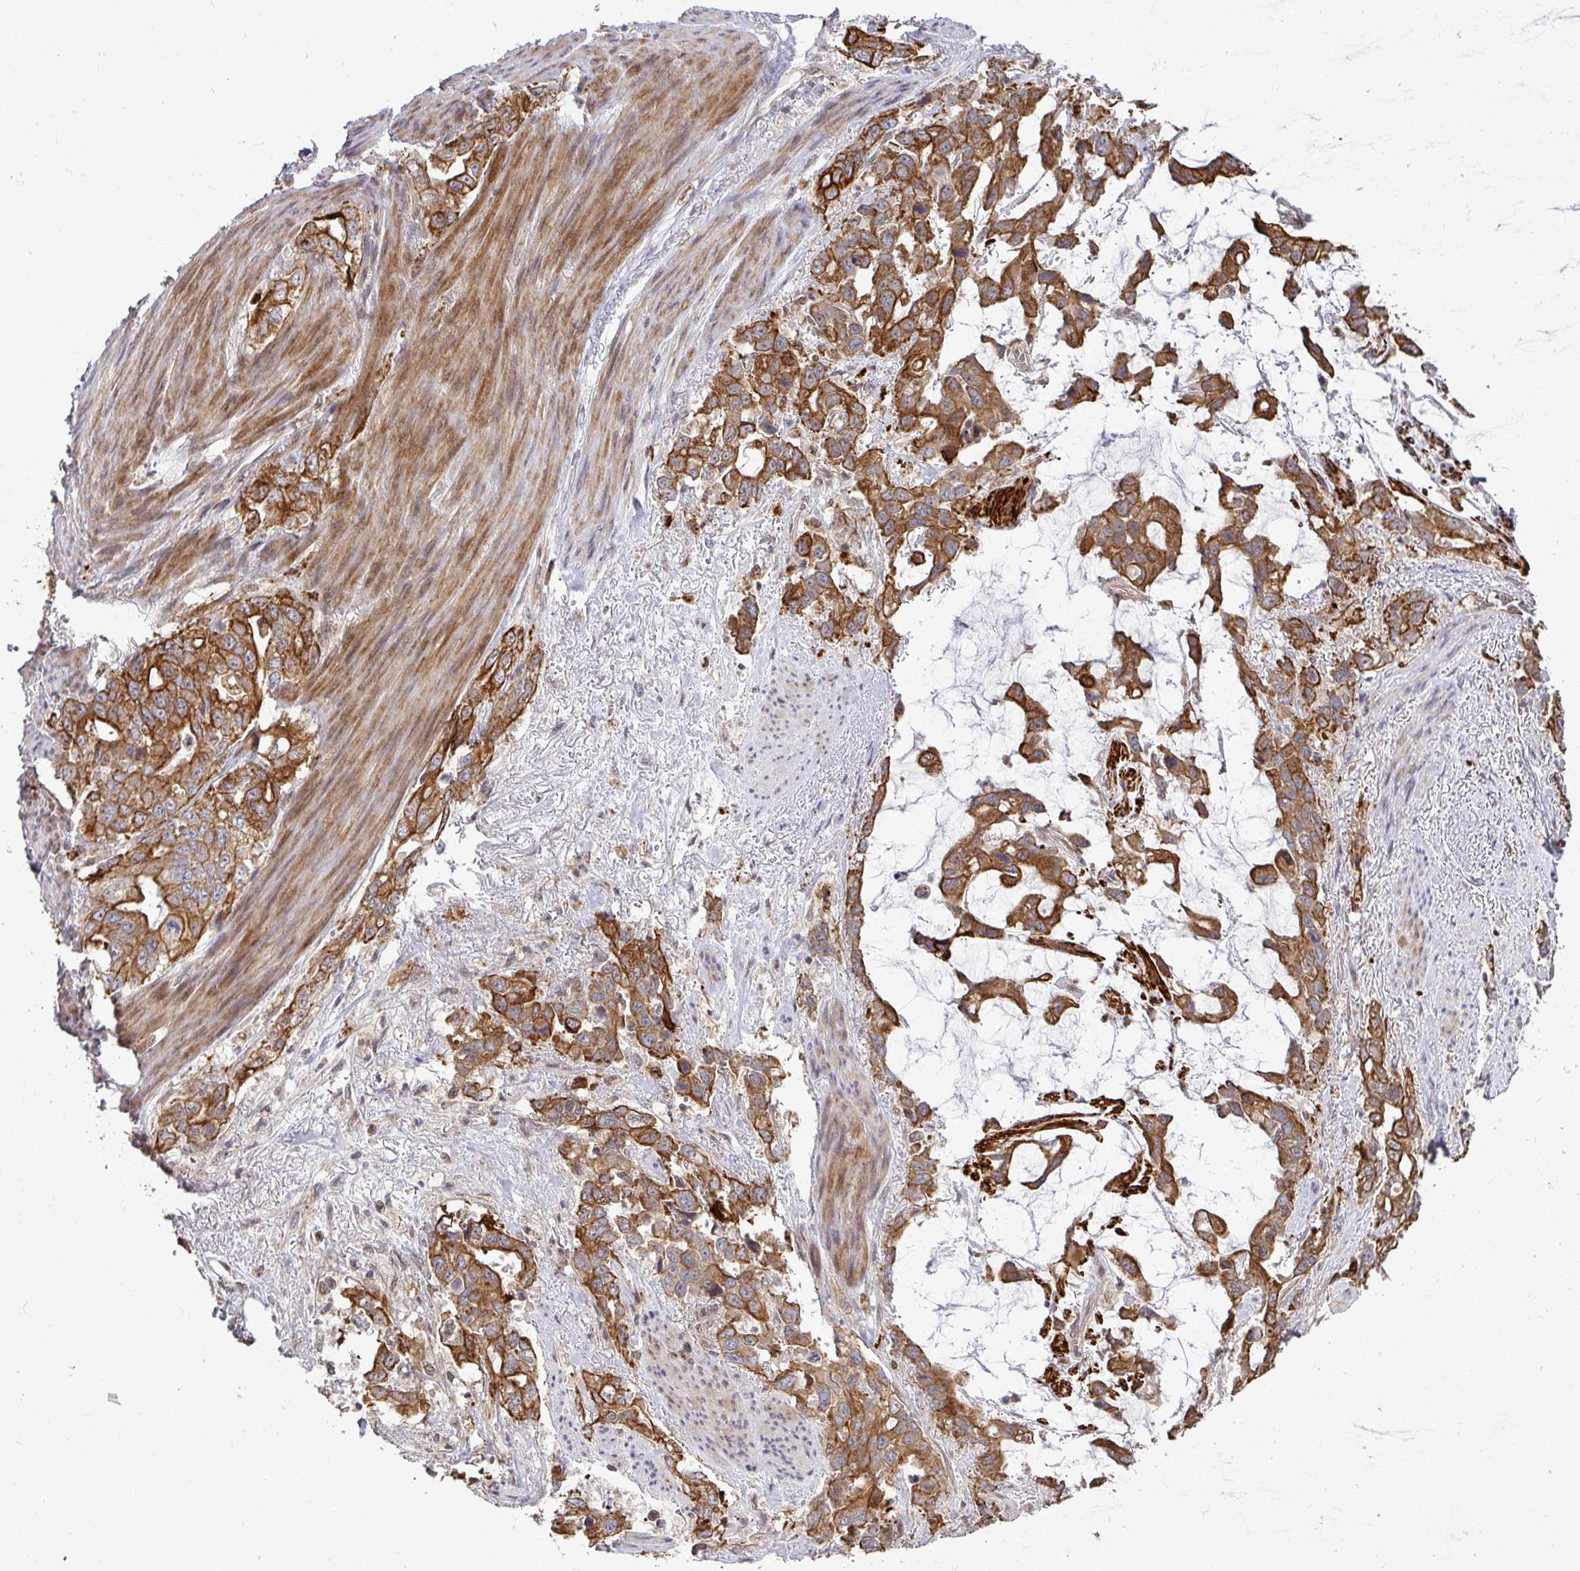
{"staining": {"intensity": "strong", "quantity": ">75%", "location": "cytoplasmic/membranous"}, "tissue": "stomach cancer", "cell_type": "Tumor cells", "image_type": "cancer", "snomed": [{"axis": "morphology", "description": "Adenocarcinoma, NOS"}, {"axis": "topography", "description": "Stomach, upper"}], "caption": "Protein expression analysis of human stomach adenocarcinoma reveals strong cytoplasmic/membranous positivity in approximately >75% of tumor cells. The protein of interest is stained brown, and the nuclei are stained in blue (DAB (3,3'-diaminobenzidine) IHC with brightfield microscopy, high magnification).", "gene": "TRIM44", "patient": {"sex": "male", "age": 85}}